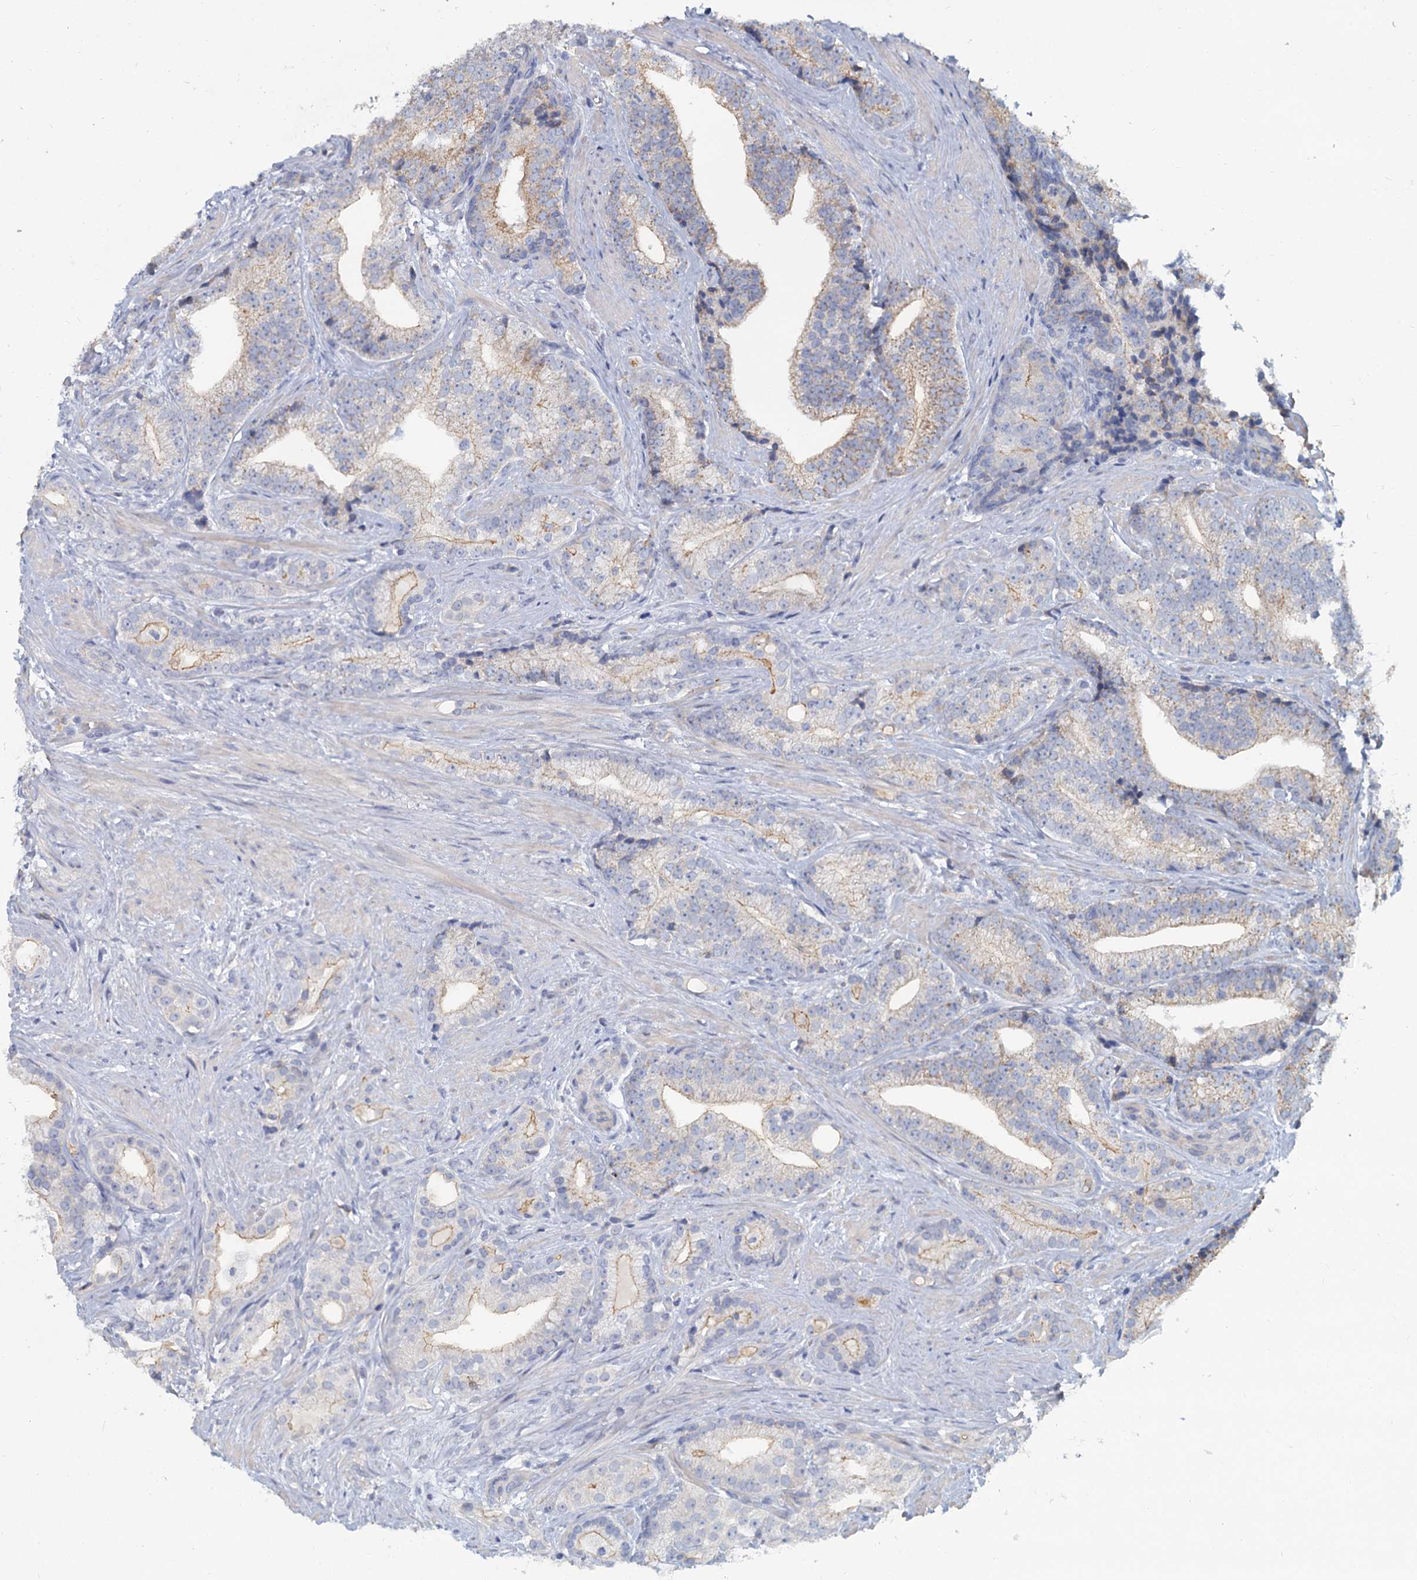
{"staining": {"intensity": "weak", "quantity": "25%-75%", "location": "cytoplasmic/membranous"}, "tissue": "prostate cancer", "cell_type": "Tumor cells", "image_type": "cancer", "snomed": [{"axis": "morphology", "description": "Adenocarcinoma, Low grade"}, {"axis": "topography", "description": "Prostate"}], "caption": "Low-grade adenocarcinoma (prostate) stained for a protein (brown) displays weak cytoplasmic/membranous positive staining in about 25%-75% of tumor cells.", "gene": "ACSM3", "patient": {"sex": "male", "age": 71}}